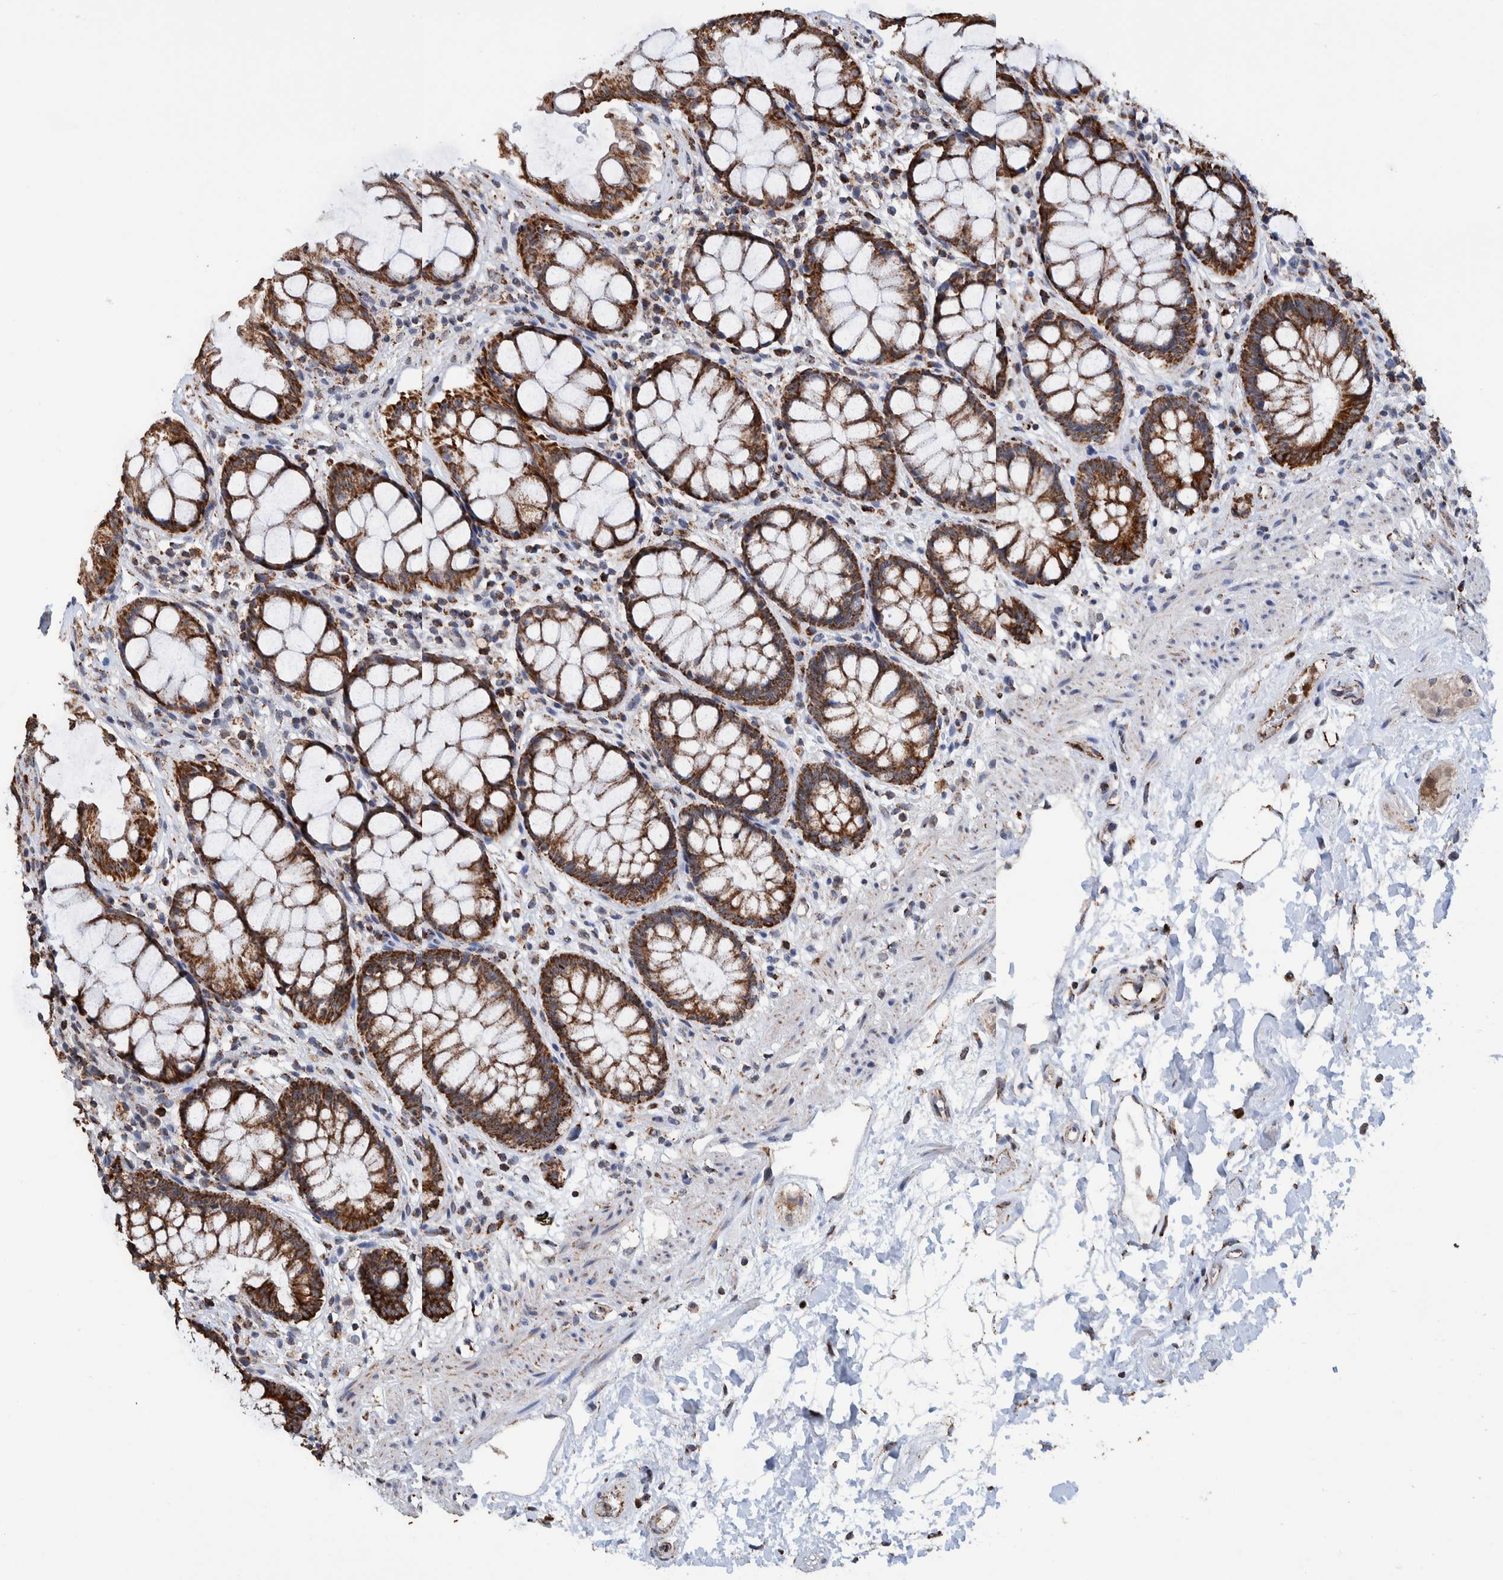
{"staining": {"intensity": "strong", "quantity": ">75%", "location": "cytoplasmic/membranous"}, "tissue": "rectum", "cell_type": "Glandular cells", "image_type": "normal", "snomed": [{"axis": "morphology", "description": "Normal tissue, NOS"}, {"axis": "topography", "description": "Rectum"}], "caption": "Rectum stained for a protein reveals strong cytoplasmic/membranous positivity in glandular cells. (Brightfield microscopy of DAB IHC at high magnification).", "gene": "DECR1", "patient": {"sex": "male", "age": 64}}